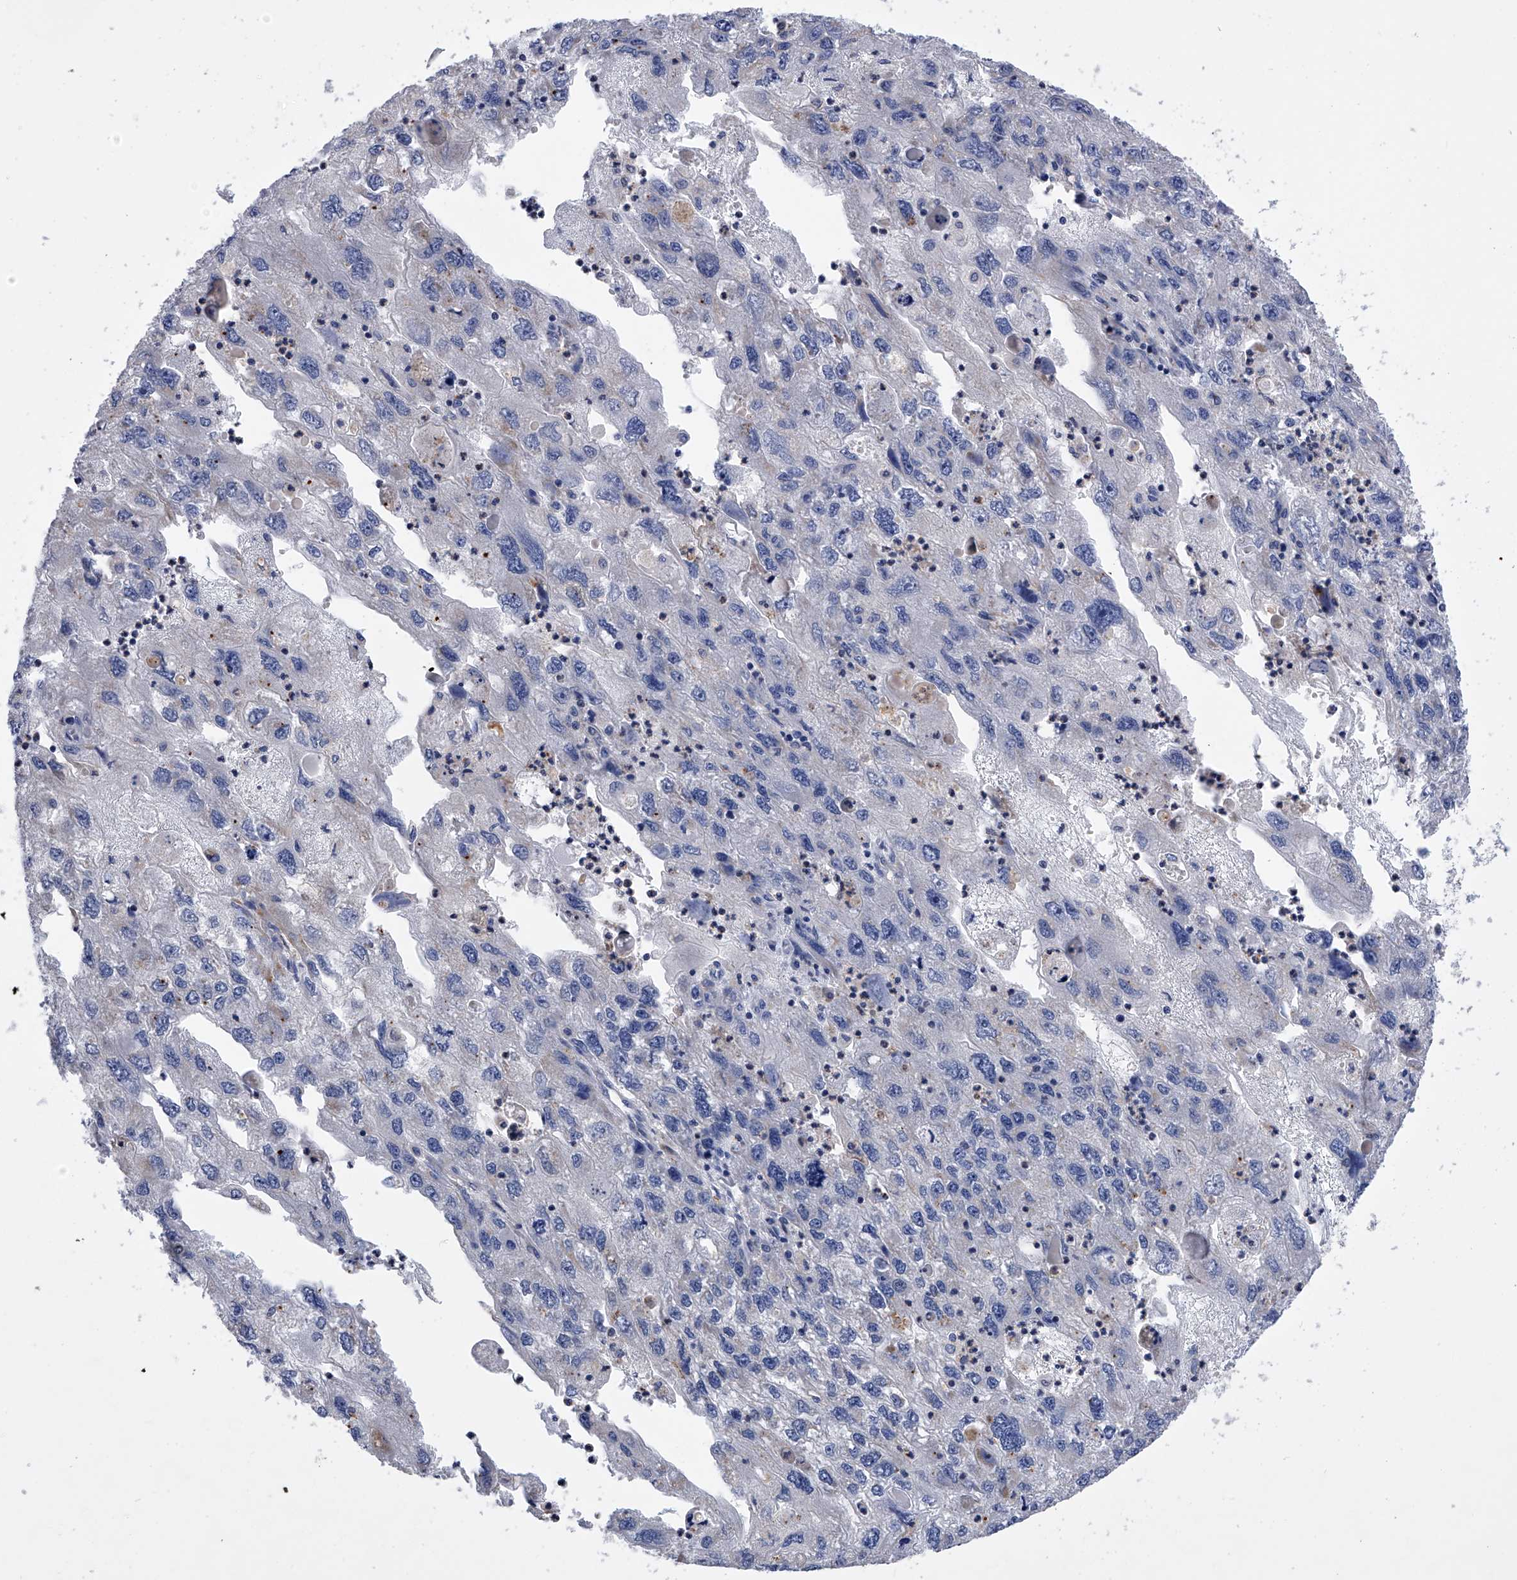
{"staining": {"intensity": "negative", "quantity": "none", "location": "none"}, "tissue": "endometrial cancer", "cell_type": "Tumor cells", "image_type": "cancer", "snomed": [{"axis": "morphology", "description": "Adenocarcinoma, NOS"}, {"axis": "topography", "description": "Endometrium"}], "caption": "The photomicrograph exhibits no staining of tumor cells in adenocarcinoma (endometrial).", "gene": "MLYCD", "patient": {"sex": "female", "age": 49}}